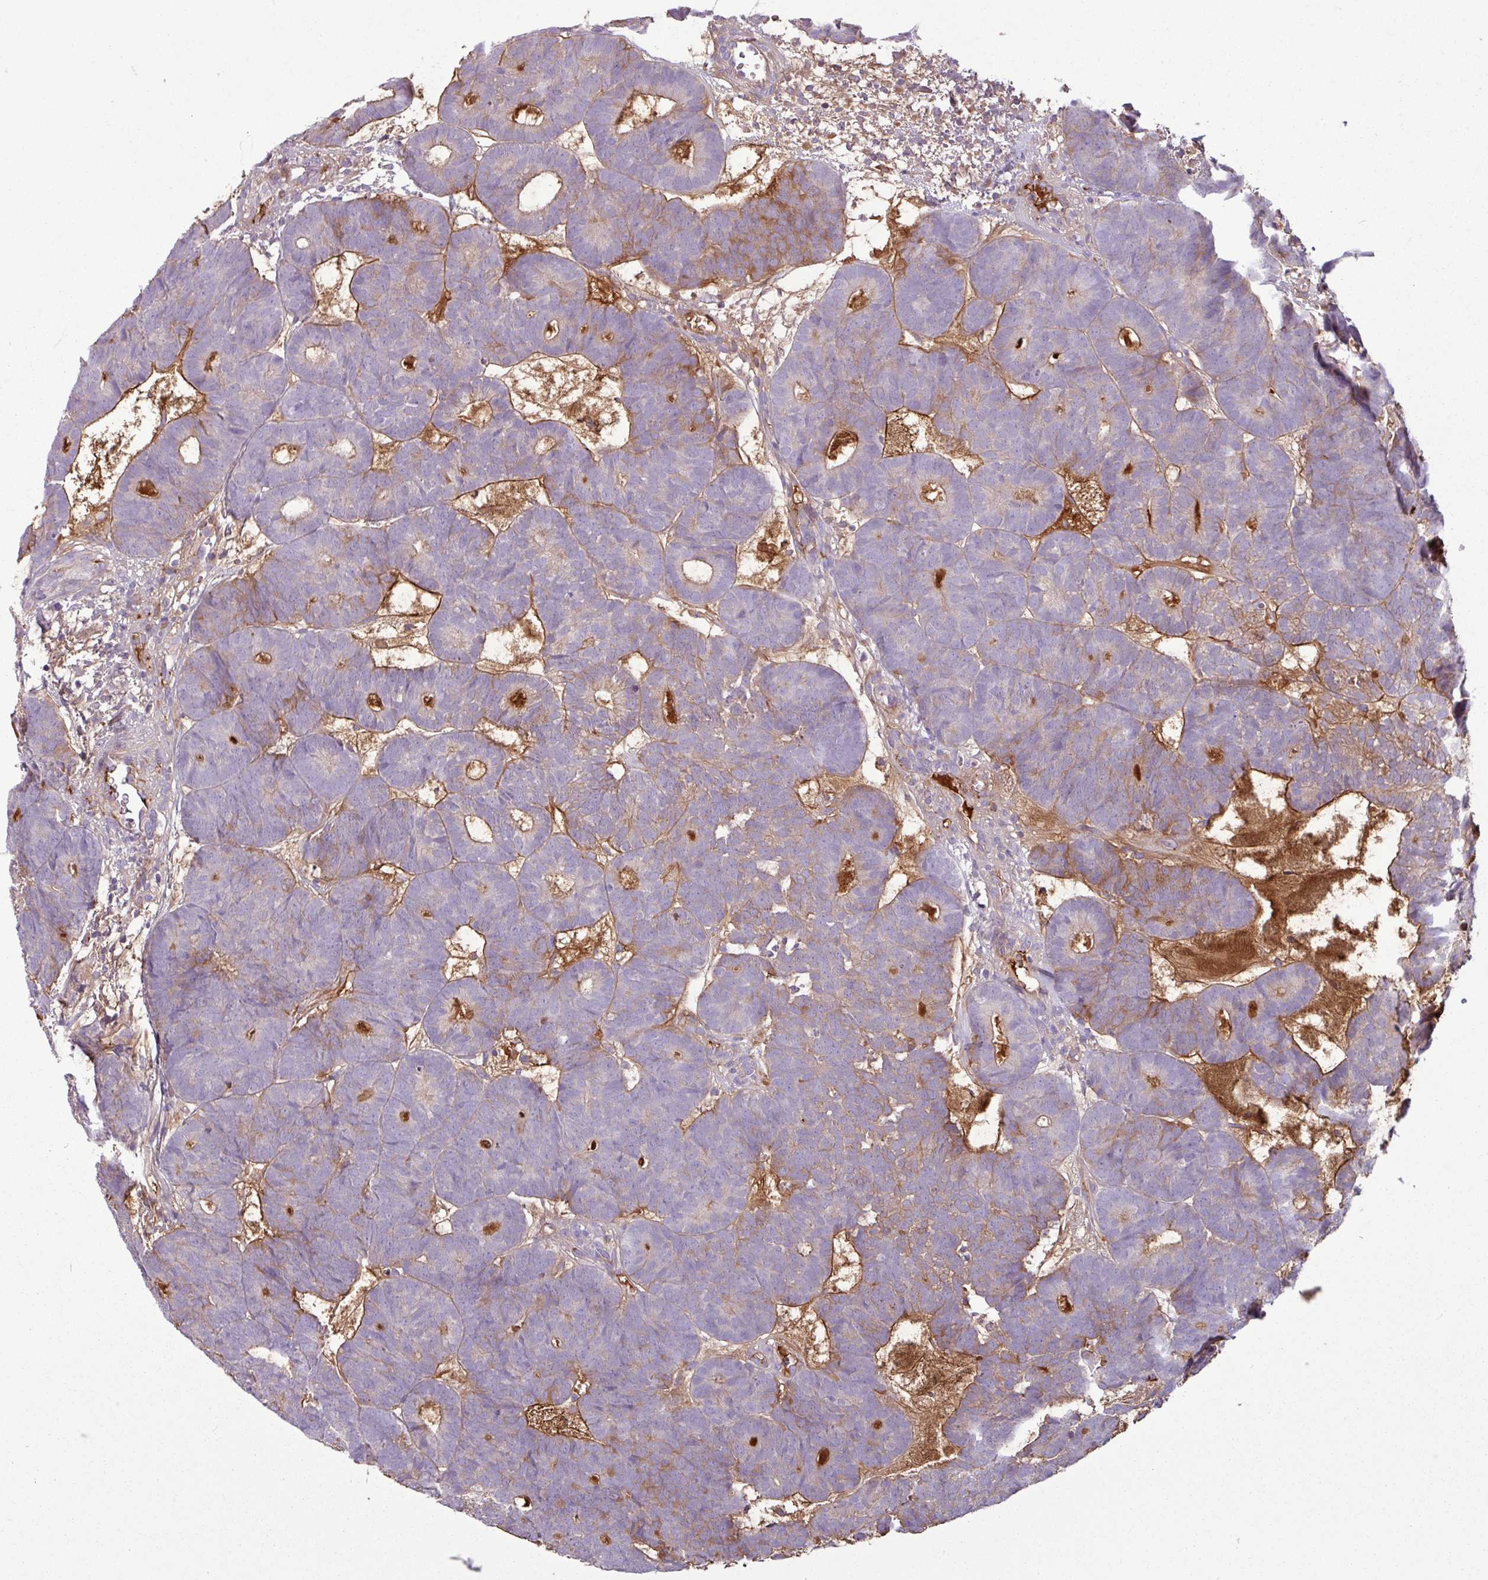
{"staining": {"intensity": "moderate", "quantity": "<25%", "location": "cytoplasmic/membranous"}, "tissue": "head and neck cancer", "cell_type": "Tumor cells", "image_type": "cancer", "snomed": [{"axis": "morphology", "description": "Adenocarcinoma, NOS"}, {"axis": "topography", "description": "Head-Neck"}], "caption": "This image displays IHC staining of head and neck adenocarcinoma, with low moderate cytoplasmic/membranous positivity in about <25% of tumor cells.", "gene": "C4B", "patient": {"sex": "female", "age": 81}}